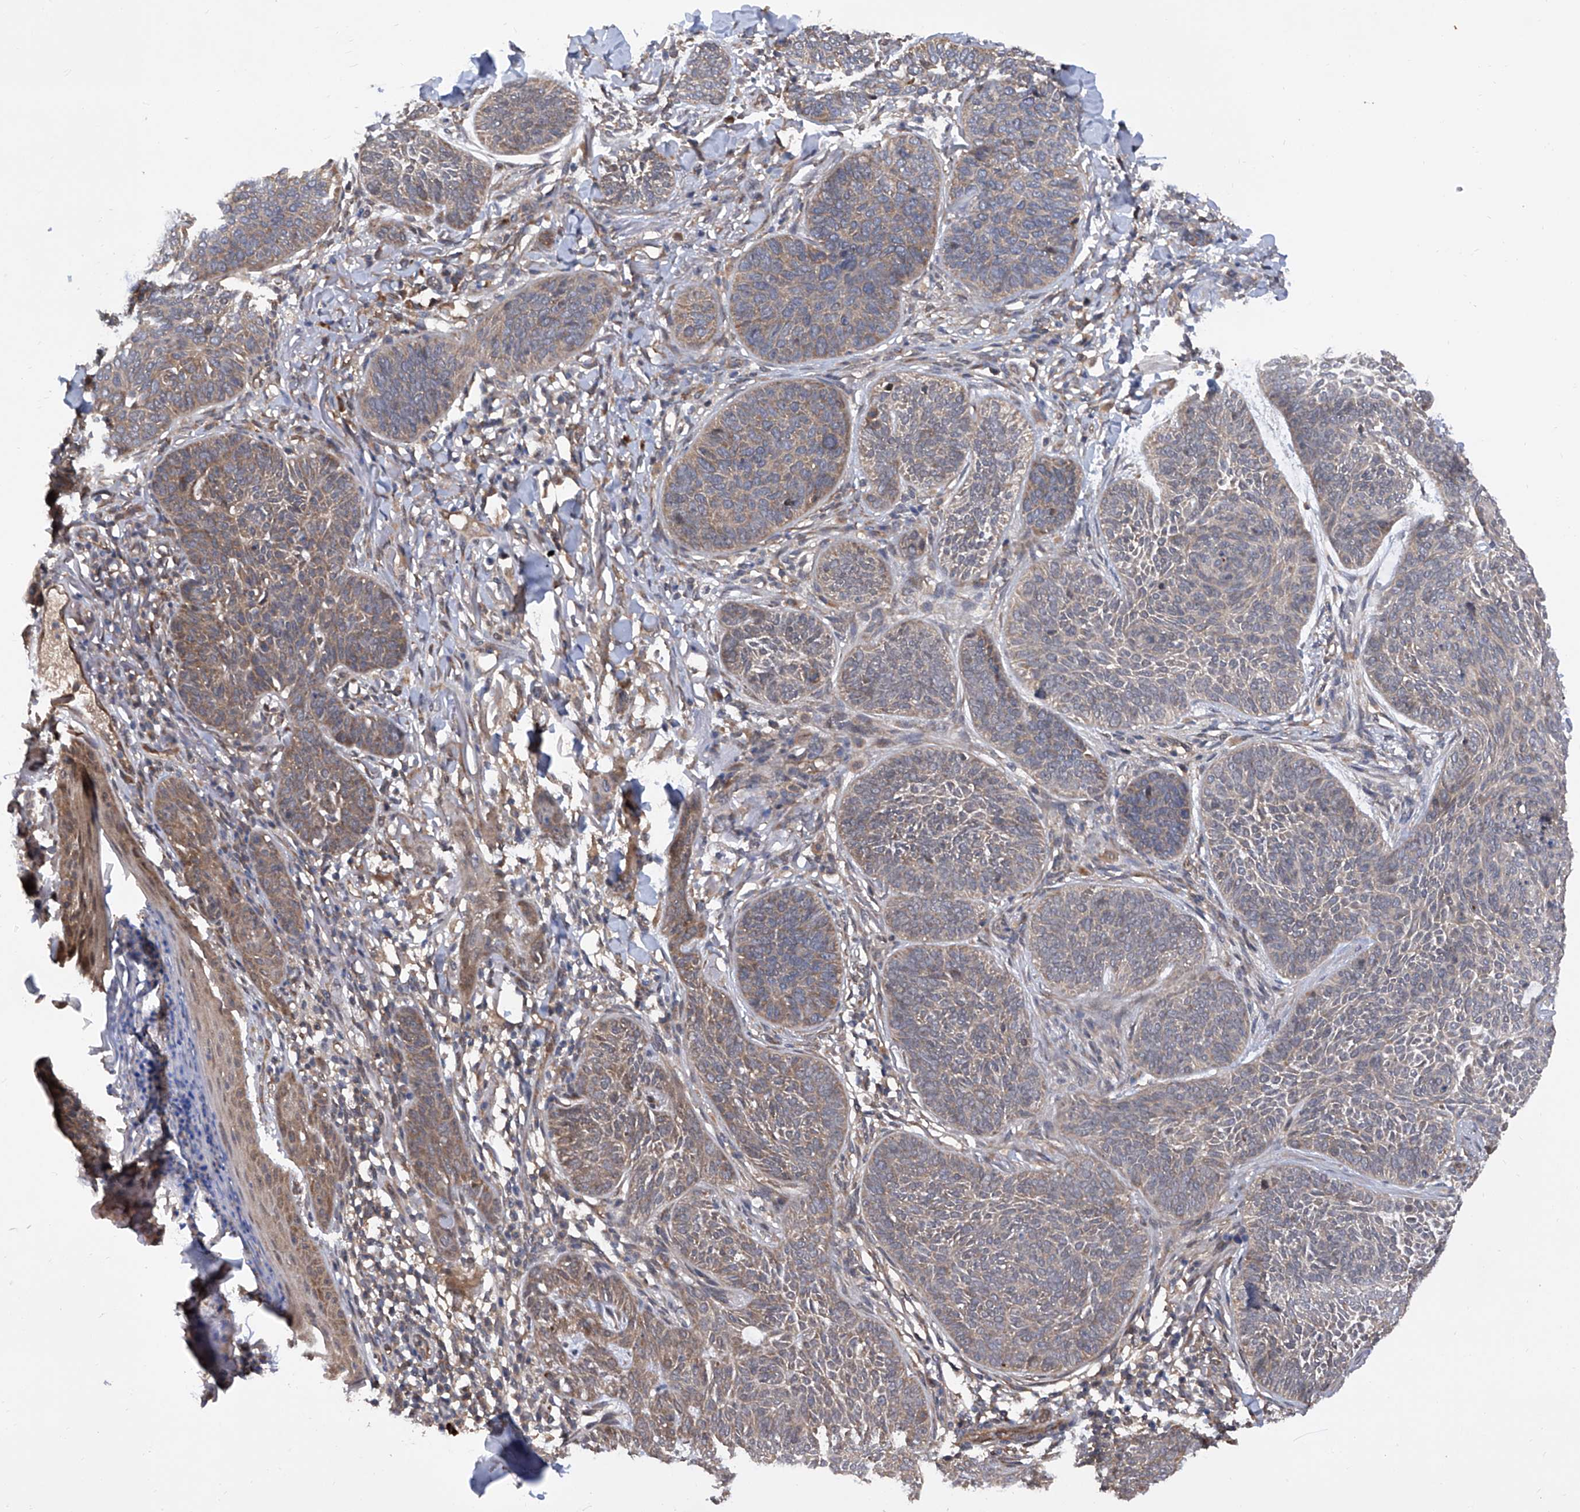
{"staining": {"intensity": "weak", "quantity": "25%-75%", "location": "cytoplasmic/membranous"}, "tissue": "skin cancer", "cell_type": "Tumor cells", "image_type": "cancer", "snomed": [{"axis": "morphology", "description": "Basal cell carcinoma"}, {"axis": "topography", "description": "Skin"}], "caption": "Tumor cells display weak cytoplasmic/membranous expression in about 25%-75% of cells in skin cancer.", "gene": "USP45", "patient": {"sex": "male", "age": 85}}